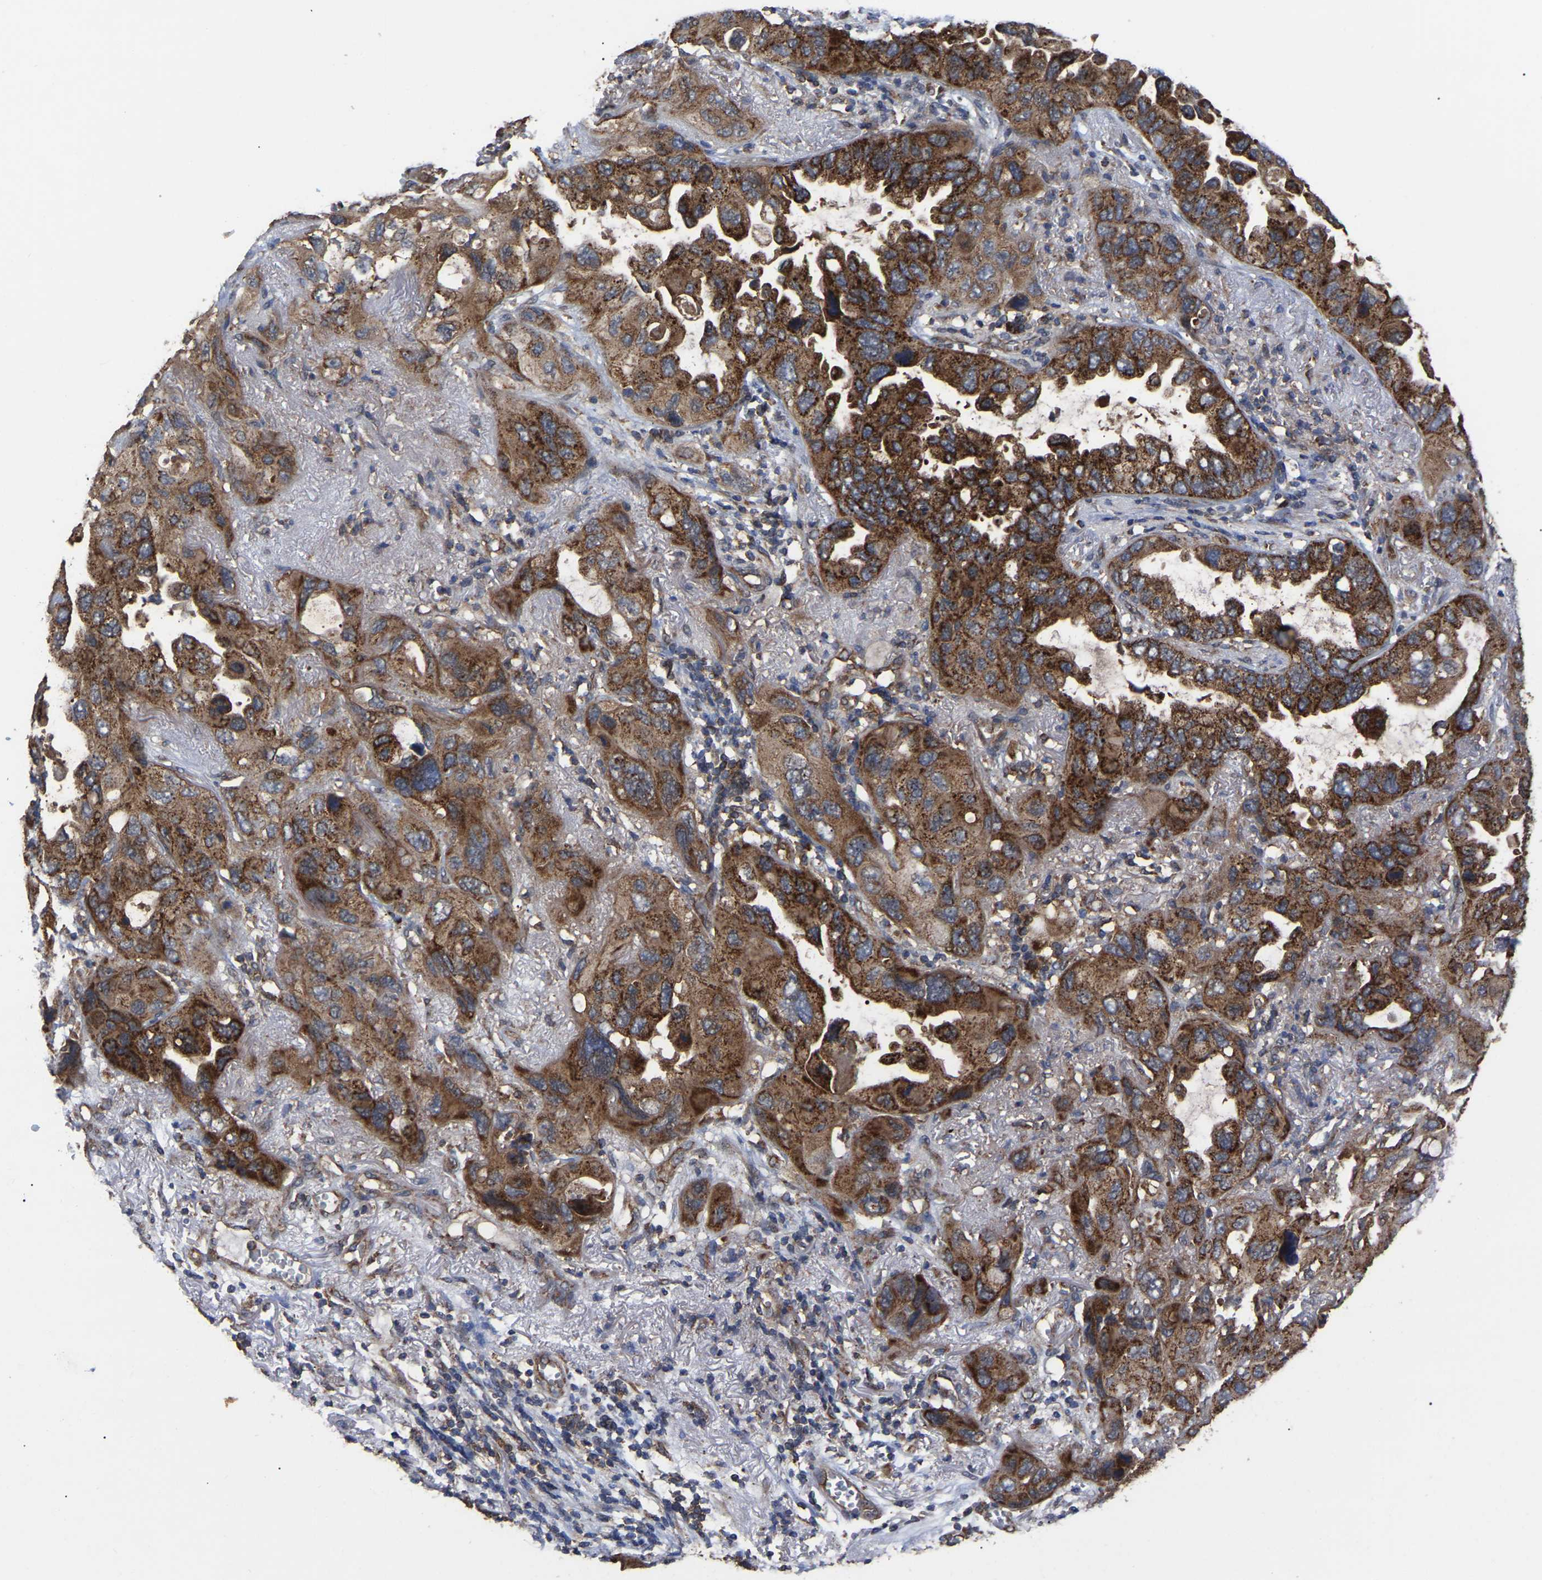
{"staining": {"intensity": "strong", "quantity": ">75%", "location": "cytoplasmic/membranous"}, "tissue": "lung cancer", "cell_type": "Tumor cells", "image_type": "cancer", "snomed": [{"axis": "morphology", "description": "Squamous cell carcinoma, NOS"}, {"axis": "topography", "description": "Lung"}], "caption": "About >75% of tumor cells in human squamous cell carcinoma (lung) demonstrate strong cytoplasmic/membranous protein staining as visualized by brown immunohistochemical staining.", "gene": "GCC1", "patient": {"sex": "female", "age": 73}}